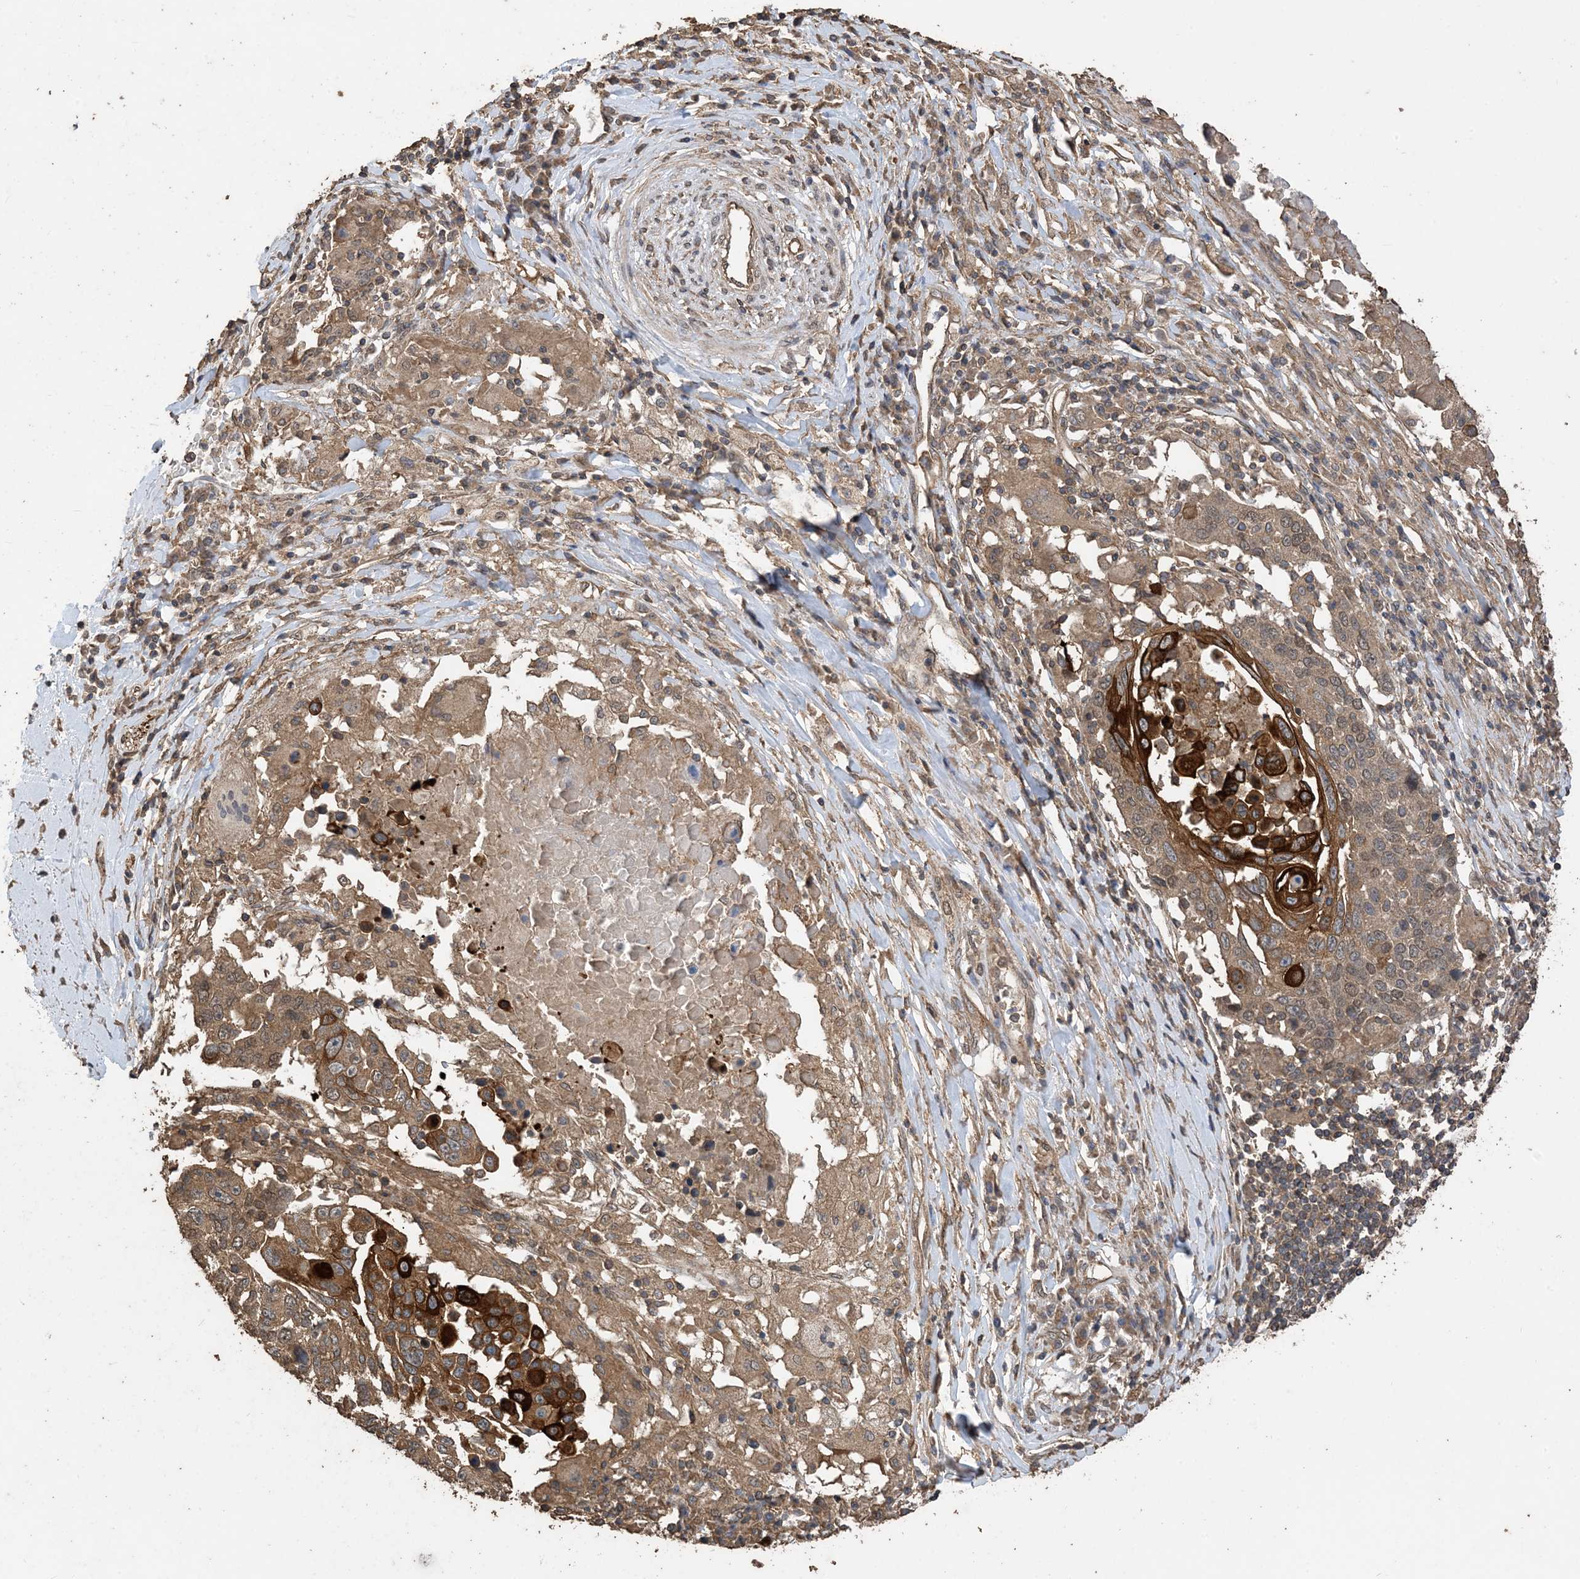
{"staining": {"intensity": "moderate", "quantity": ">75%", "location": "cytoplasmic/membranous,nuclear"}, "tissue": "lung cancer", "cell_type": "Tumor cells", "image_type": "cancer", "snomed": [{"axis": "morphology", "description": "Squamous cell carcinoma, NOS"}, {"axis": "topography", "description": "Lung"}], "caption": "Moderate cytoplasmic/membranous and nuclear protein expression is appreciated in approximately >75% of tumor cells in lung cancer.", "gene": "ZKSCAN5", "patient": {"sex": "male", "age": 66}}